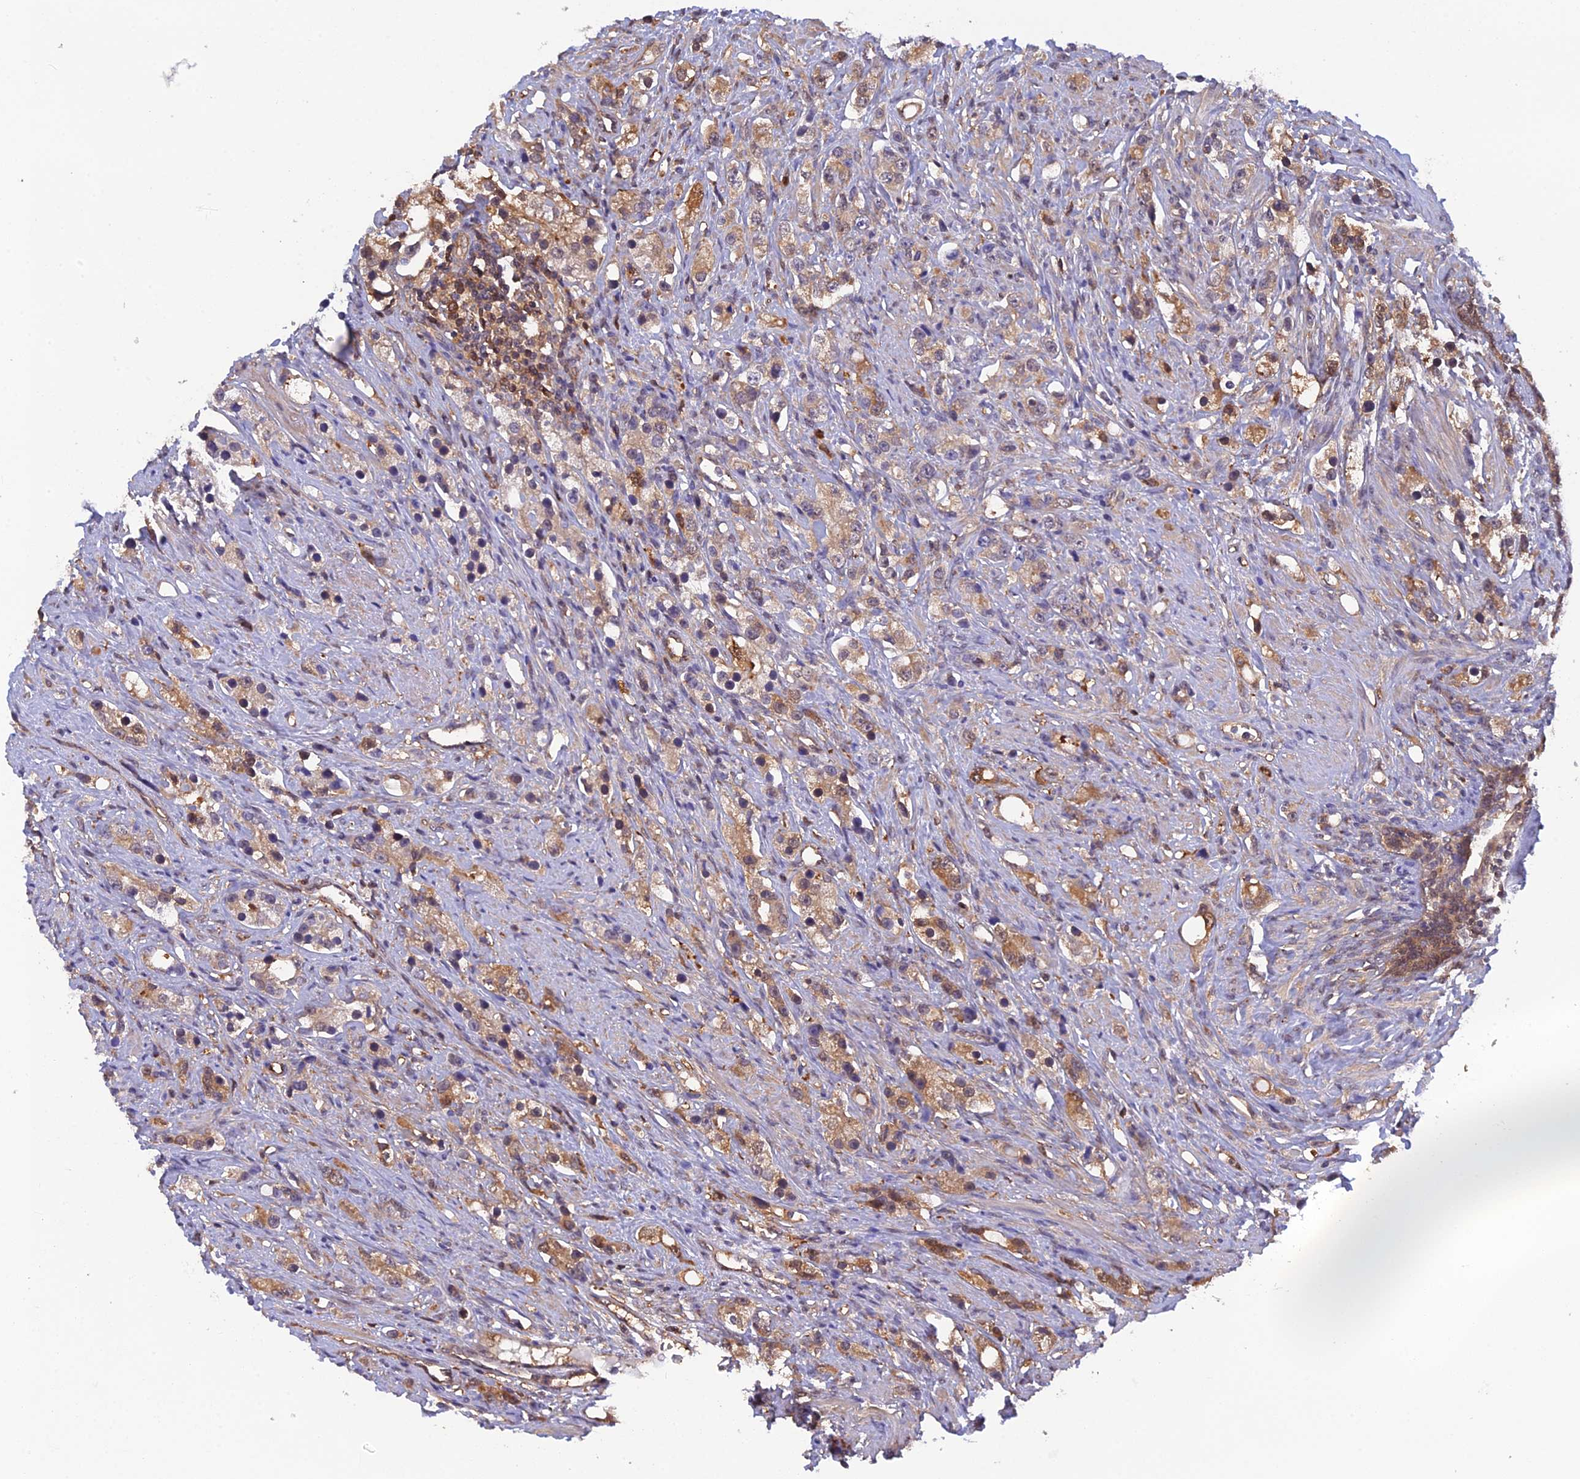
{"staining": {"intensity": "moderate", "quantity": ">75%", "location": "cytoplasmic/membranous,nuclear"}, "tissue": "prostate cancer", "cell_type": "Tumor cells", "image_type": "cancer", "snomed": [{"axis": "morphology", "description": "Adenocarcinoma, High grade"}, {"axis": "topography", "description": "Prostate"}], "caption": "A brown stain highlights moderate cytoplasmic/membranous and nuclear expression of a protein in prostate cancer tumor cells. (IHC, brightfield microscopy, high magnification).", "gene": "HINT1", "patient": {"sex": "male", "age": 63}}